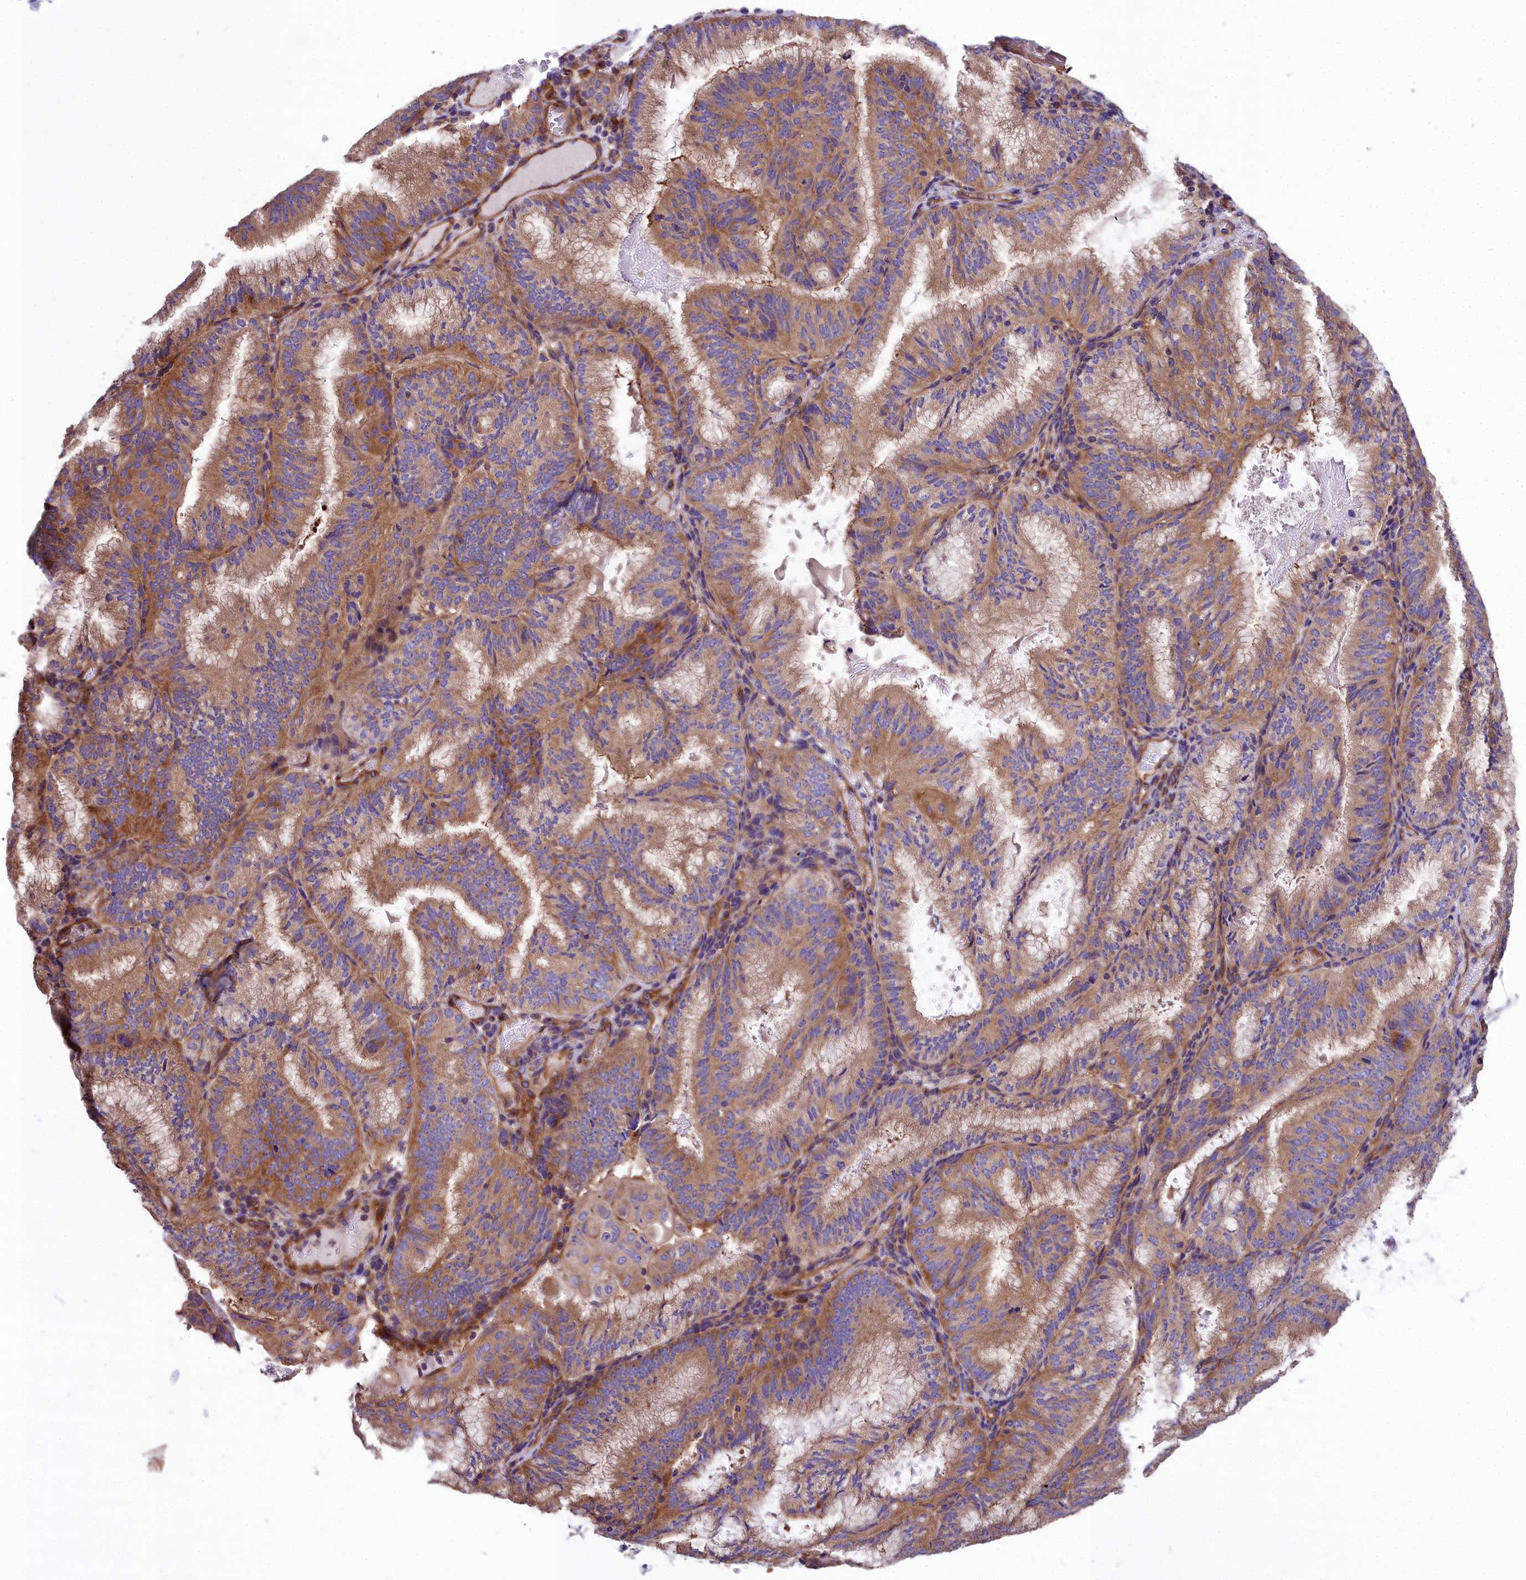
{"staining": {"intensity": "moderate", "quantity": ">75%", "location": "cytoplasmic/membranous"}, "tissue": "endometrial cancer", "cell_type": "Tumor cells", "image_type": "cancer", "snomed": [{"axis": "morphology", "description": "Adenocarcinoma, NOS"}, {"axis": "topography", "description": "Endometrium"}], "caption": "The immunohistochemical stain labels moderate cytoplasmic/membranous expression in tumor cells of endometrial adenocarcinoma tissue.", "gene": "DCTN3", "patient": {"sex": "female", "age": 49}}